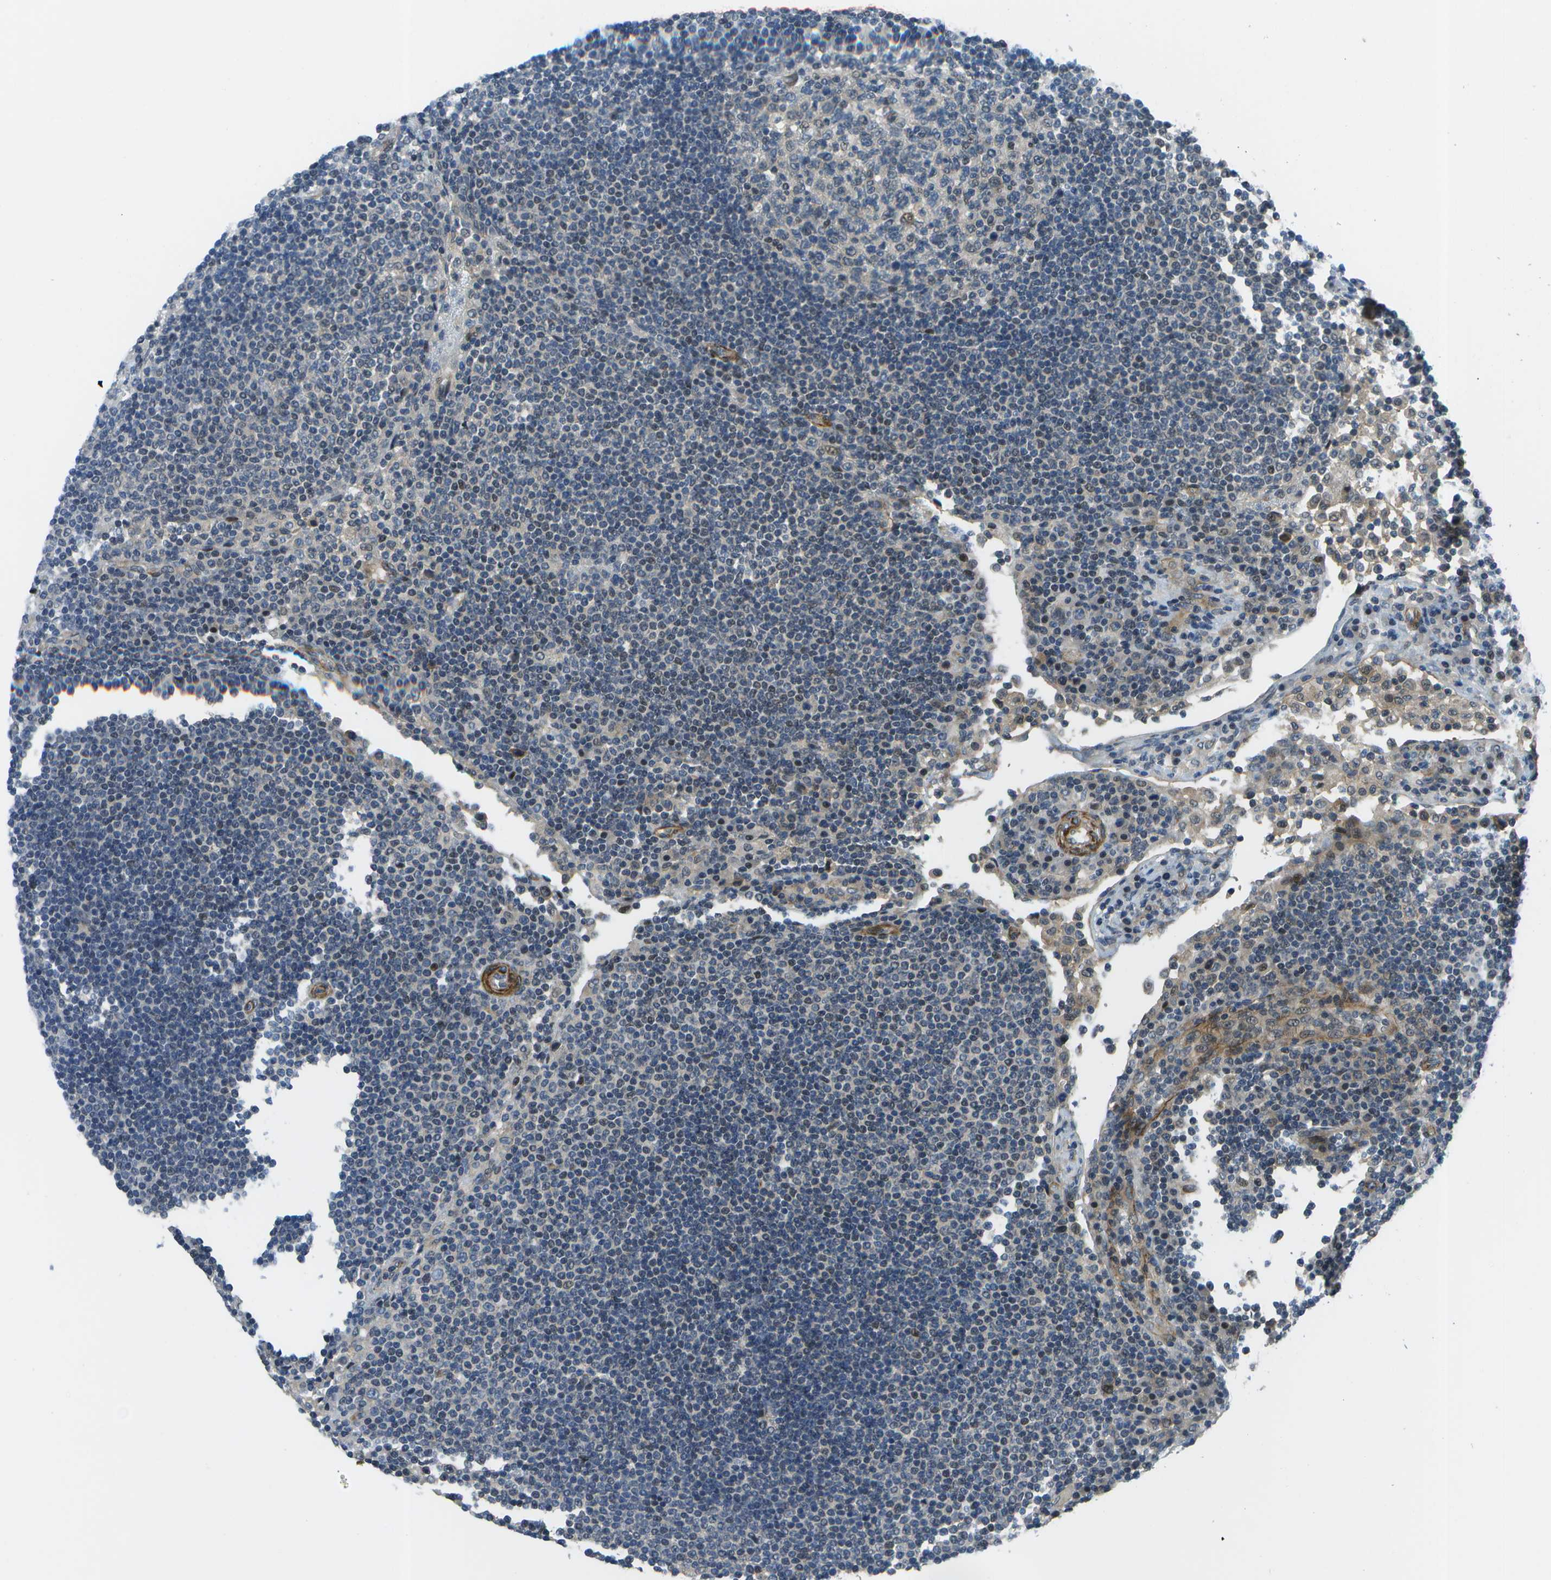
{"staining": {"intensity": "negative", "quantity": "none", "location": "none"}, "tissue": "lymph node", "cell_type": "Germinal center cells", "image_type": "normal", "snomed": [{"axis": "morphology", "description": "Normal tissue, NOS"}, {"axis": "topography", "description": "Lymph node"}], "caption": "Immunohistochemistry micrograph of benign human lymph node stained for a protein (brown), which reveals no positivity in germinal center cells. (IHC, brightfield microscopy, high magnification).", "gene": "ENPP5", "patient": {"sex": "female", "age": 53}}